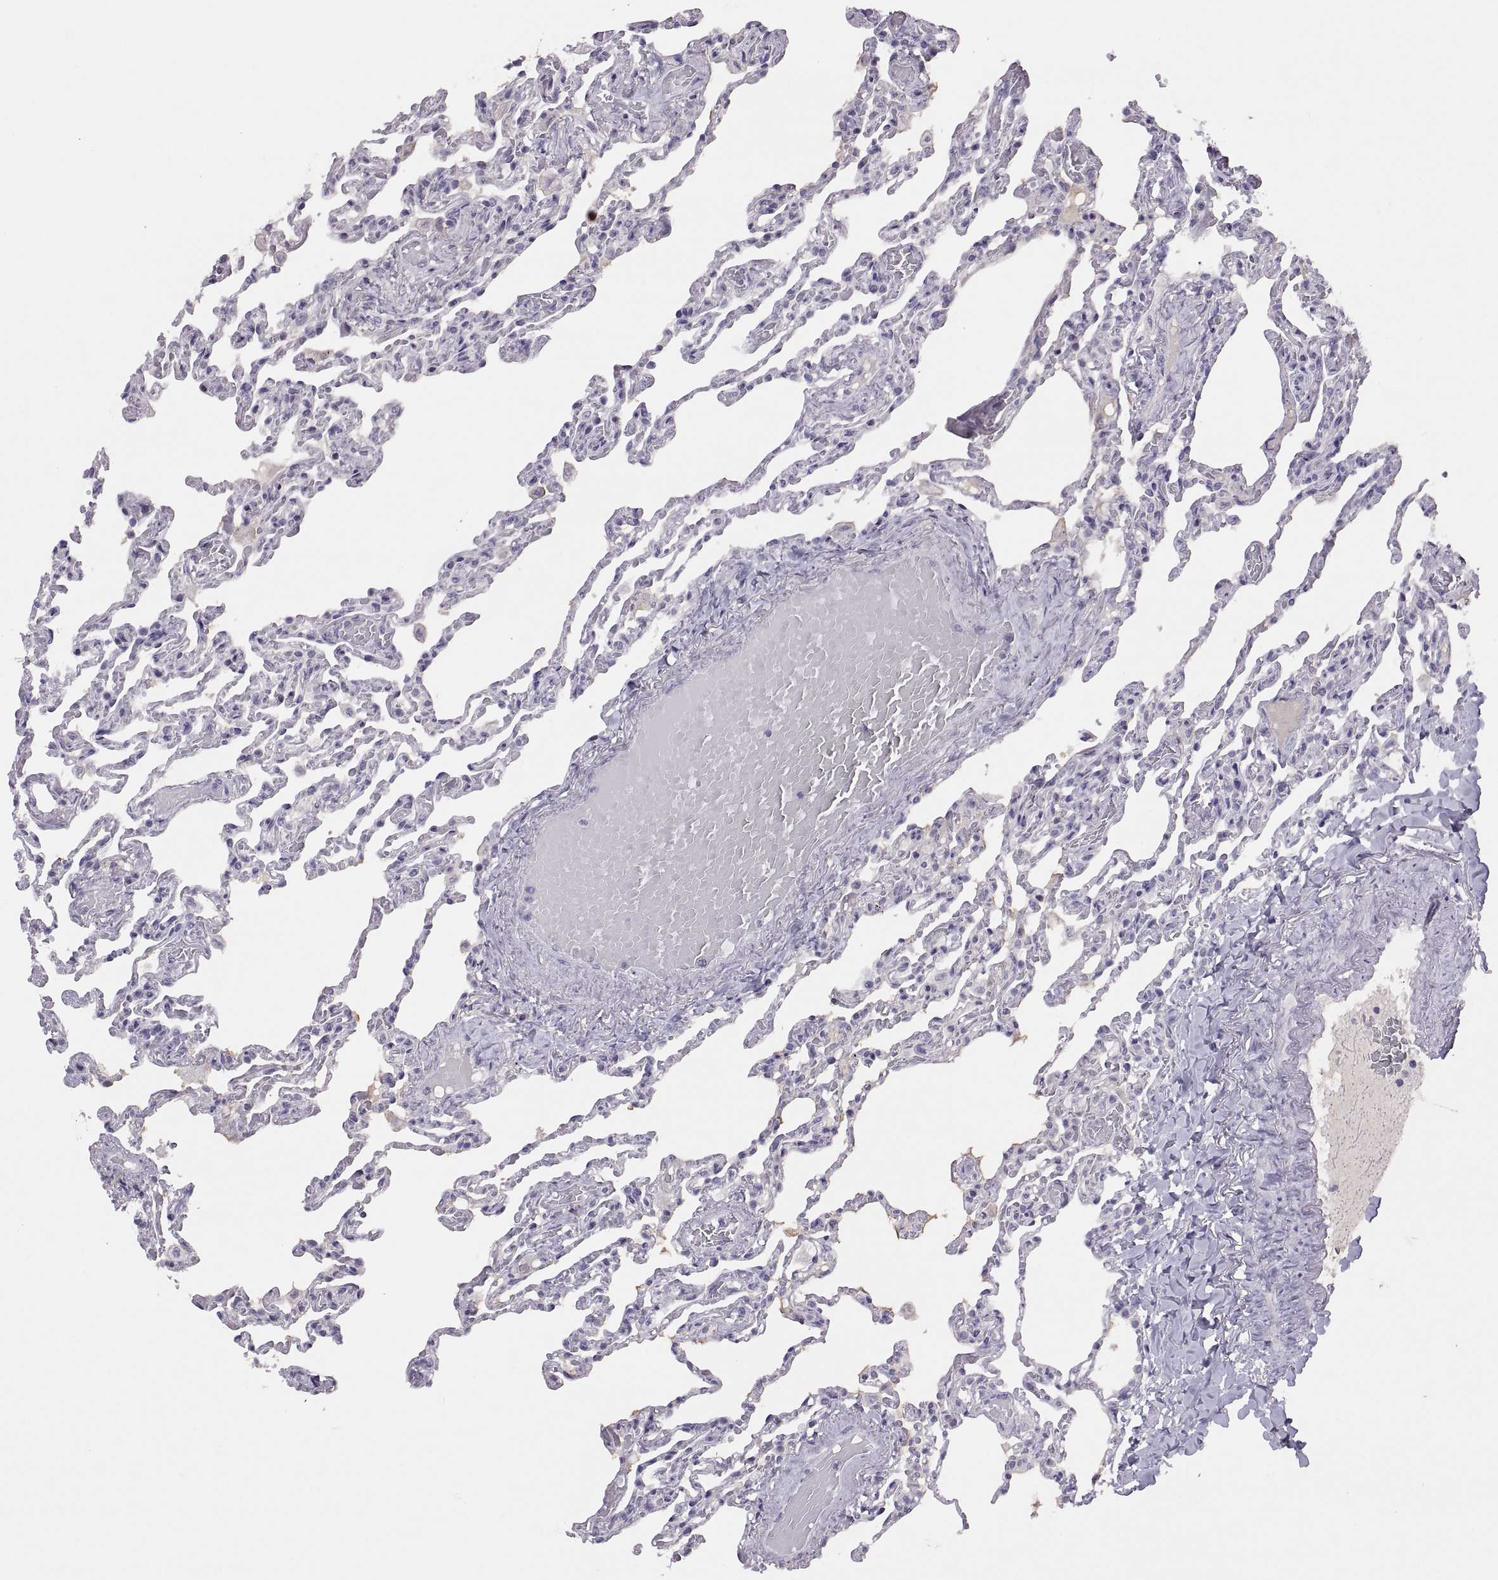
{"staining": {"intensity": "negative", "quantity": "none", "location": "none"}, "tissue": "lung", "cell_type": "Alveolar cells", "image_type": "normal", "snomed": [{"axis": "morphology", "description": "Normal tissue, NOS"}, {"axis": "topography", "description": "Lung"}], "caption": "Alveolar cells show no significant protein expression in unremarkable lung. (DAB (3,3'-diaminobenzidine) immunohistochemistry, high magnification).", "gene": "TBX19", "patient": {"sex": "female", "age": 43}}